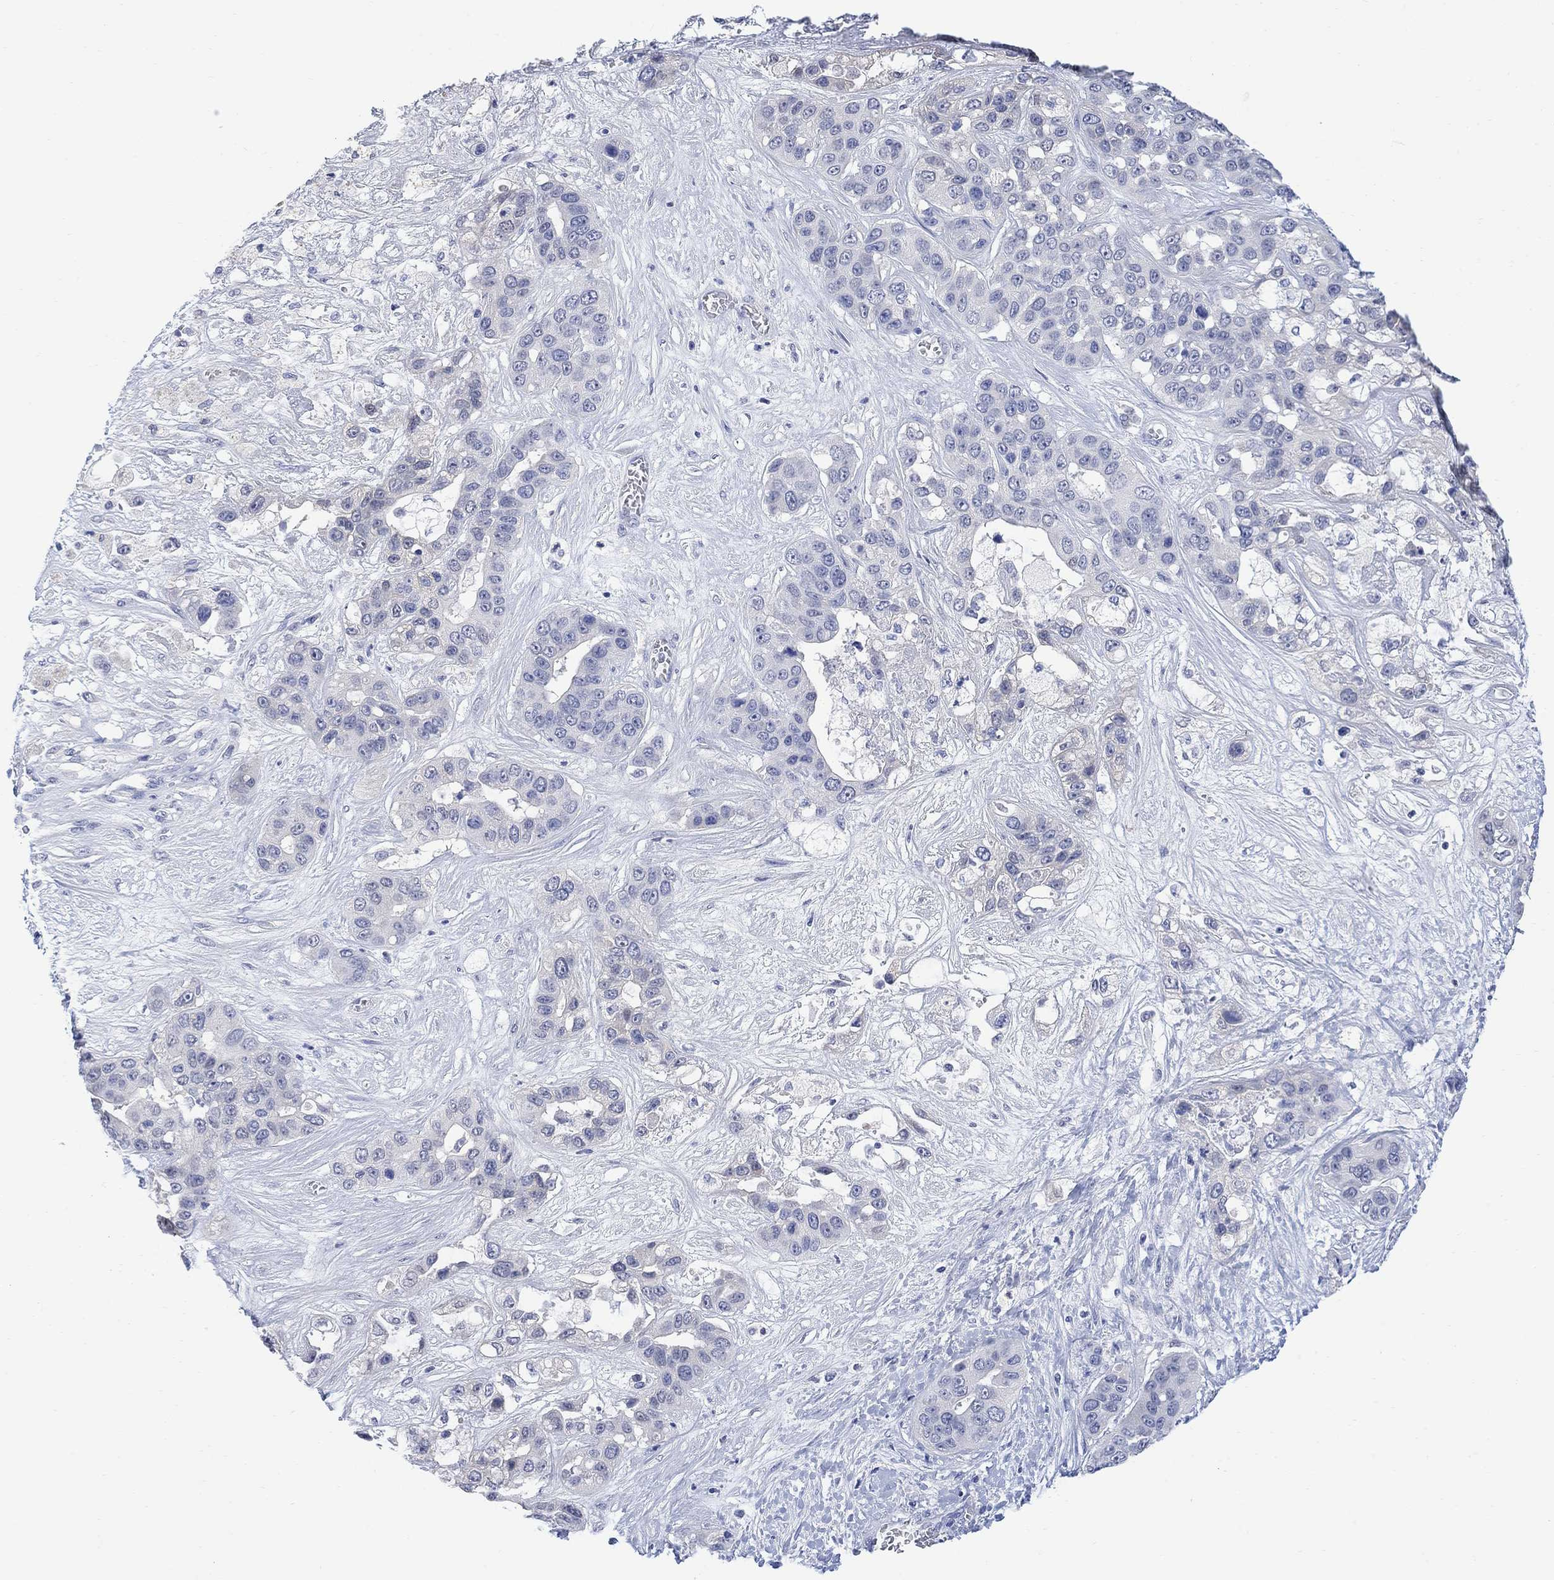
{"staining": {"intensity": "negative", "quantity": "none", "location": "none"}, "tissue": "liver cancer", "cell_type": "Tumor cells", "image_type": "cancer", "snomed": [{"axis": "morphology", "description": "Cholangiocarcinoma"}, {"axis": "topography", "description": "Liver"}], "caption": "DAB immunohistochemical staining of liver cholangiocarcinoma reveals no significant expression in tumor cells. Nuclei are stained in blue.", "gene": "FBP2", "patient": {"sex": "female", "age": 52}}